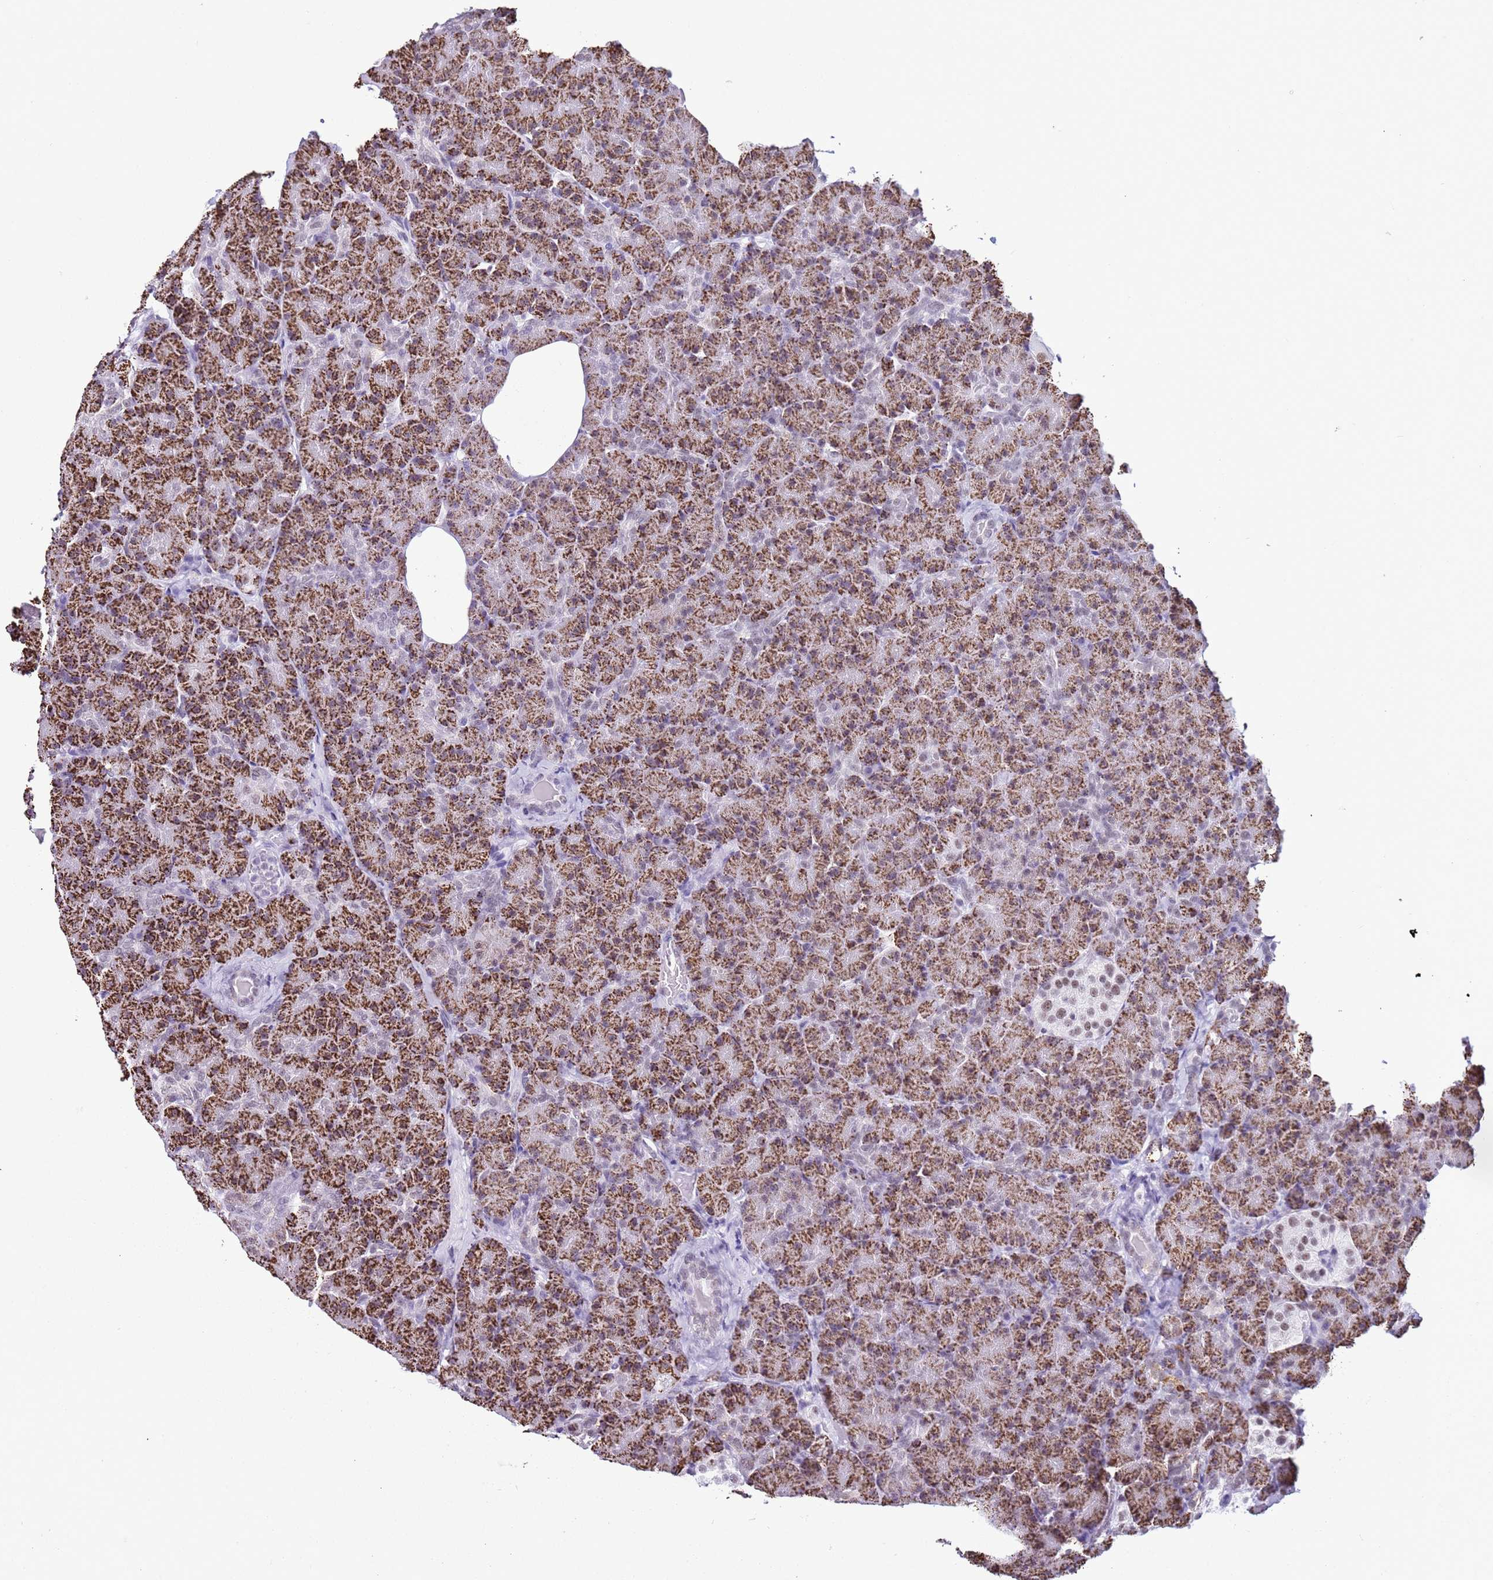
{"staining": {"intensity": "strong", "quantity": ">75%", "location": "cytoplasmic/membranous"}, "tissue": "pancreas", "cell_type": "Exocrine glandular cells", "image_type": "normal", "snomed": [{"axis": "morphology", "description": "Normal tissue, NOS"}, {"axis": "topography", "description": "Pancreas"}], "caption": "Pancreas stained with IHC reveals strong cytoplasmic/membranous expression in approximately >75% of exocrine glandular cells.", "gene": "DHX15", "patient": {"sex": "female", "age": 43}}